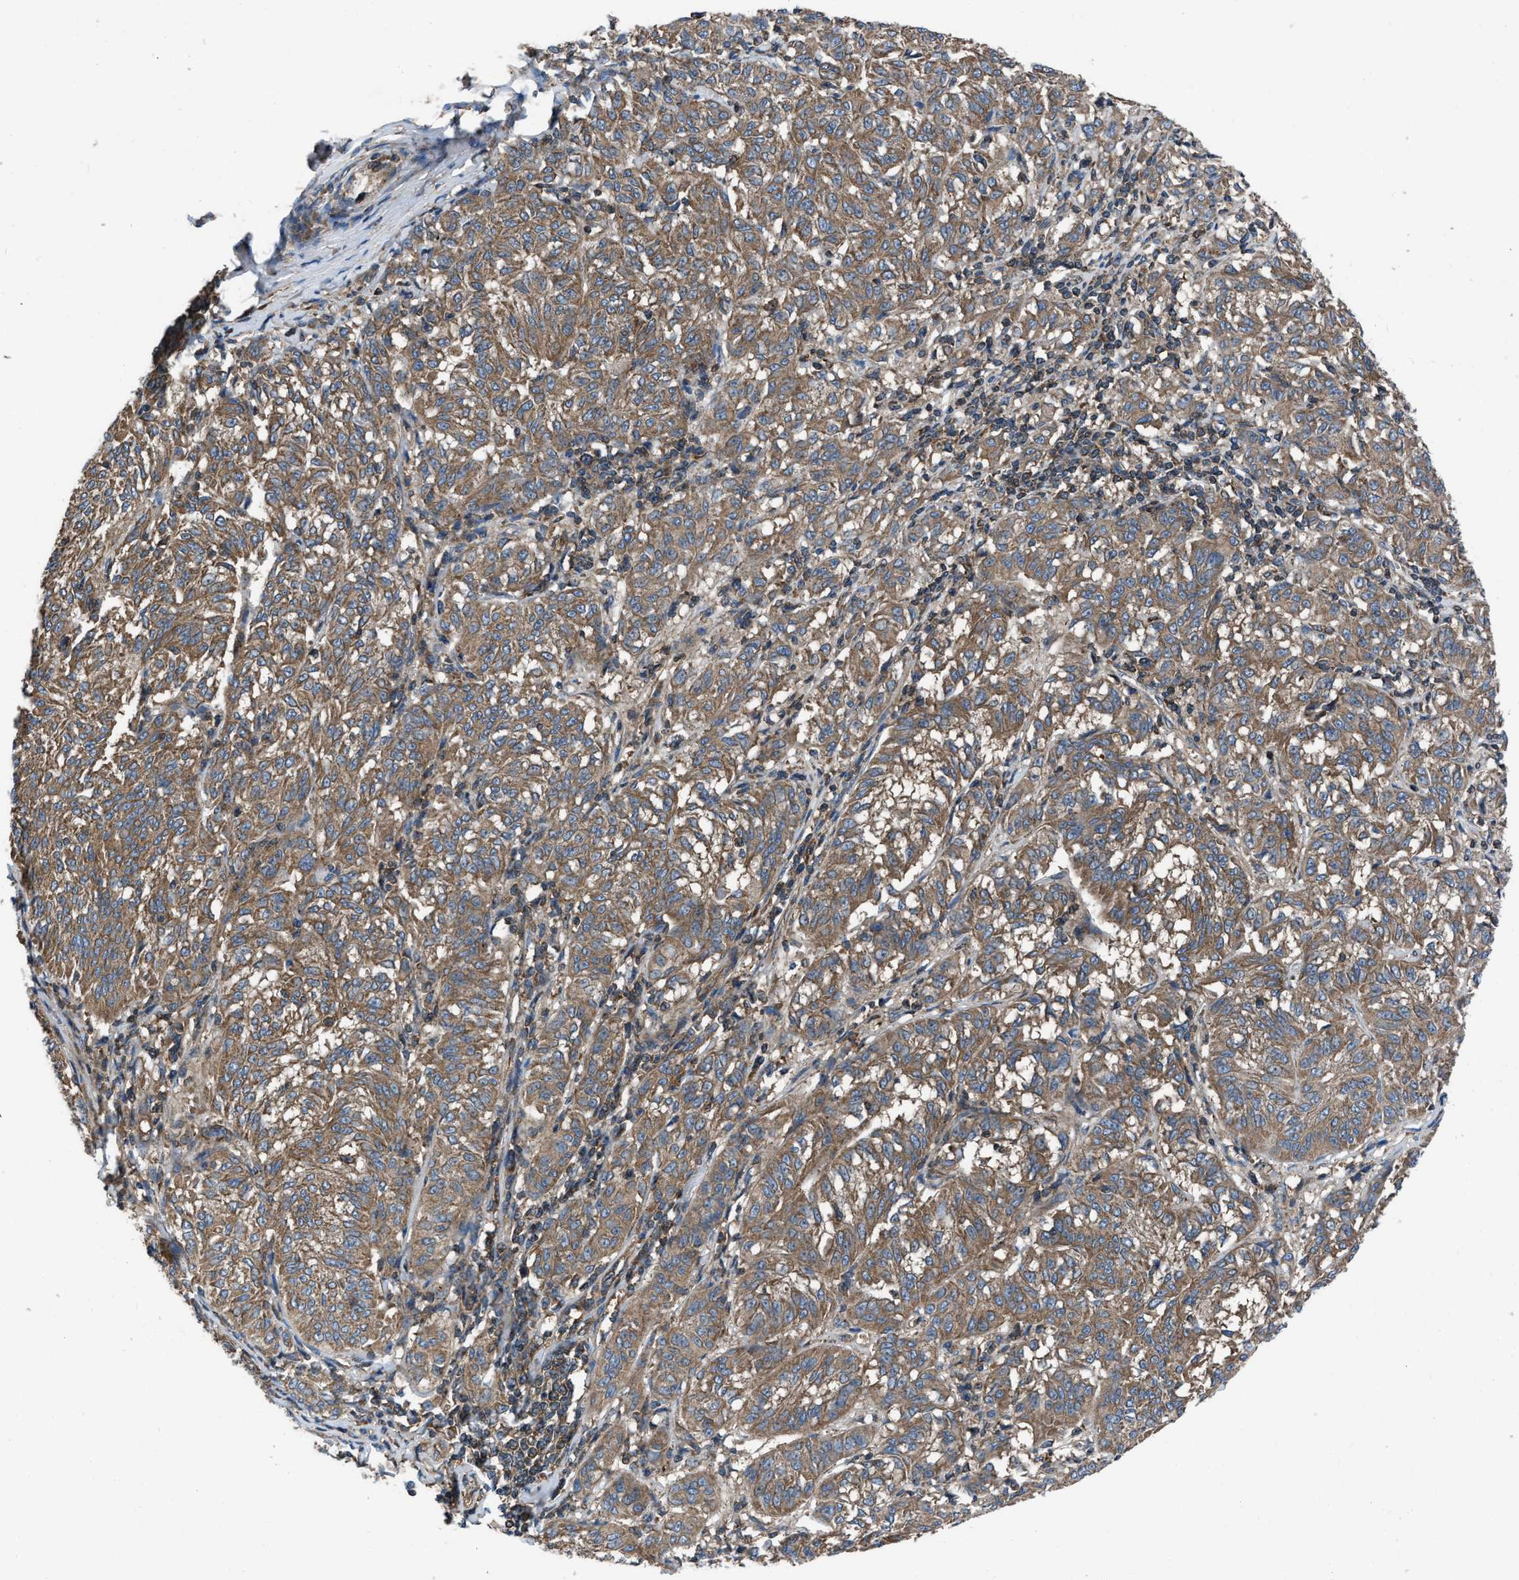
{"staining": {"intensity": "moderate", "quantity": ">75%", "location": "cytoplasmic/membranous"}, "tissue": "melanoma", "cell_type": "Tumor cells", "image_type": "cancer", "snomed": [{"axis": "morphology", "description": "Malignant melanoma, NOS"}, {"axis": "topography", "description": "Skin"}], "caption": "Immunohistochemistry (IHC) staining of melanoma, which exhibits medium levels of moderate cytoplasmic/membranous expression in approximately >75% of tumor cells indicating moderate cytoplasmic/membranous protein staining. The staining was performed using DAB (3,3'-diaminobenzidine) (brown) for protein detection and nuclei were counterstained in hematoxylin (blue).", "gene": "USP25", "patient": {"sex": "female", "age": 72}}